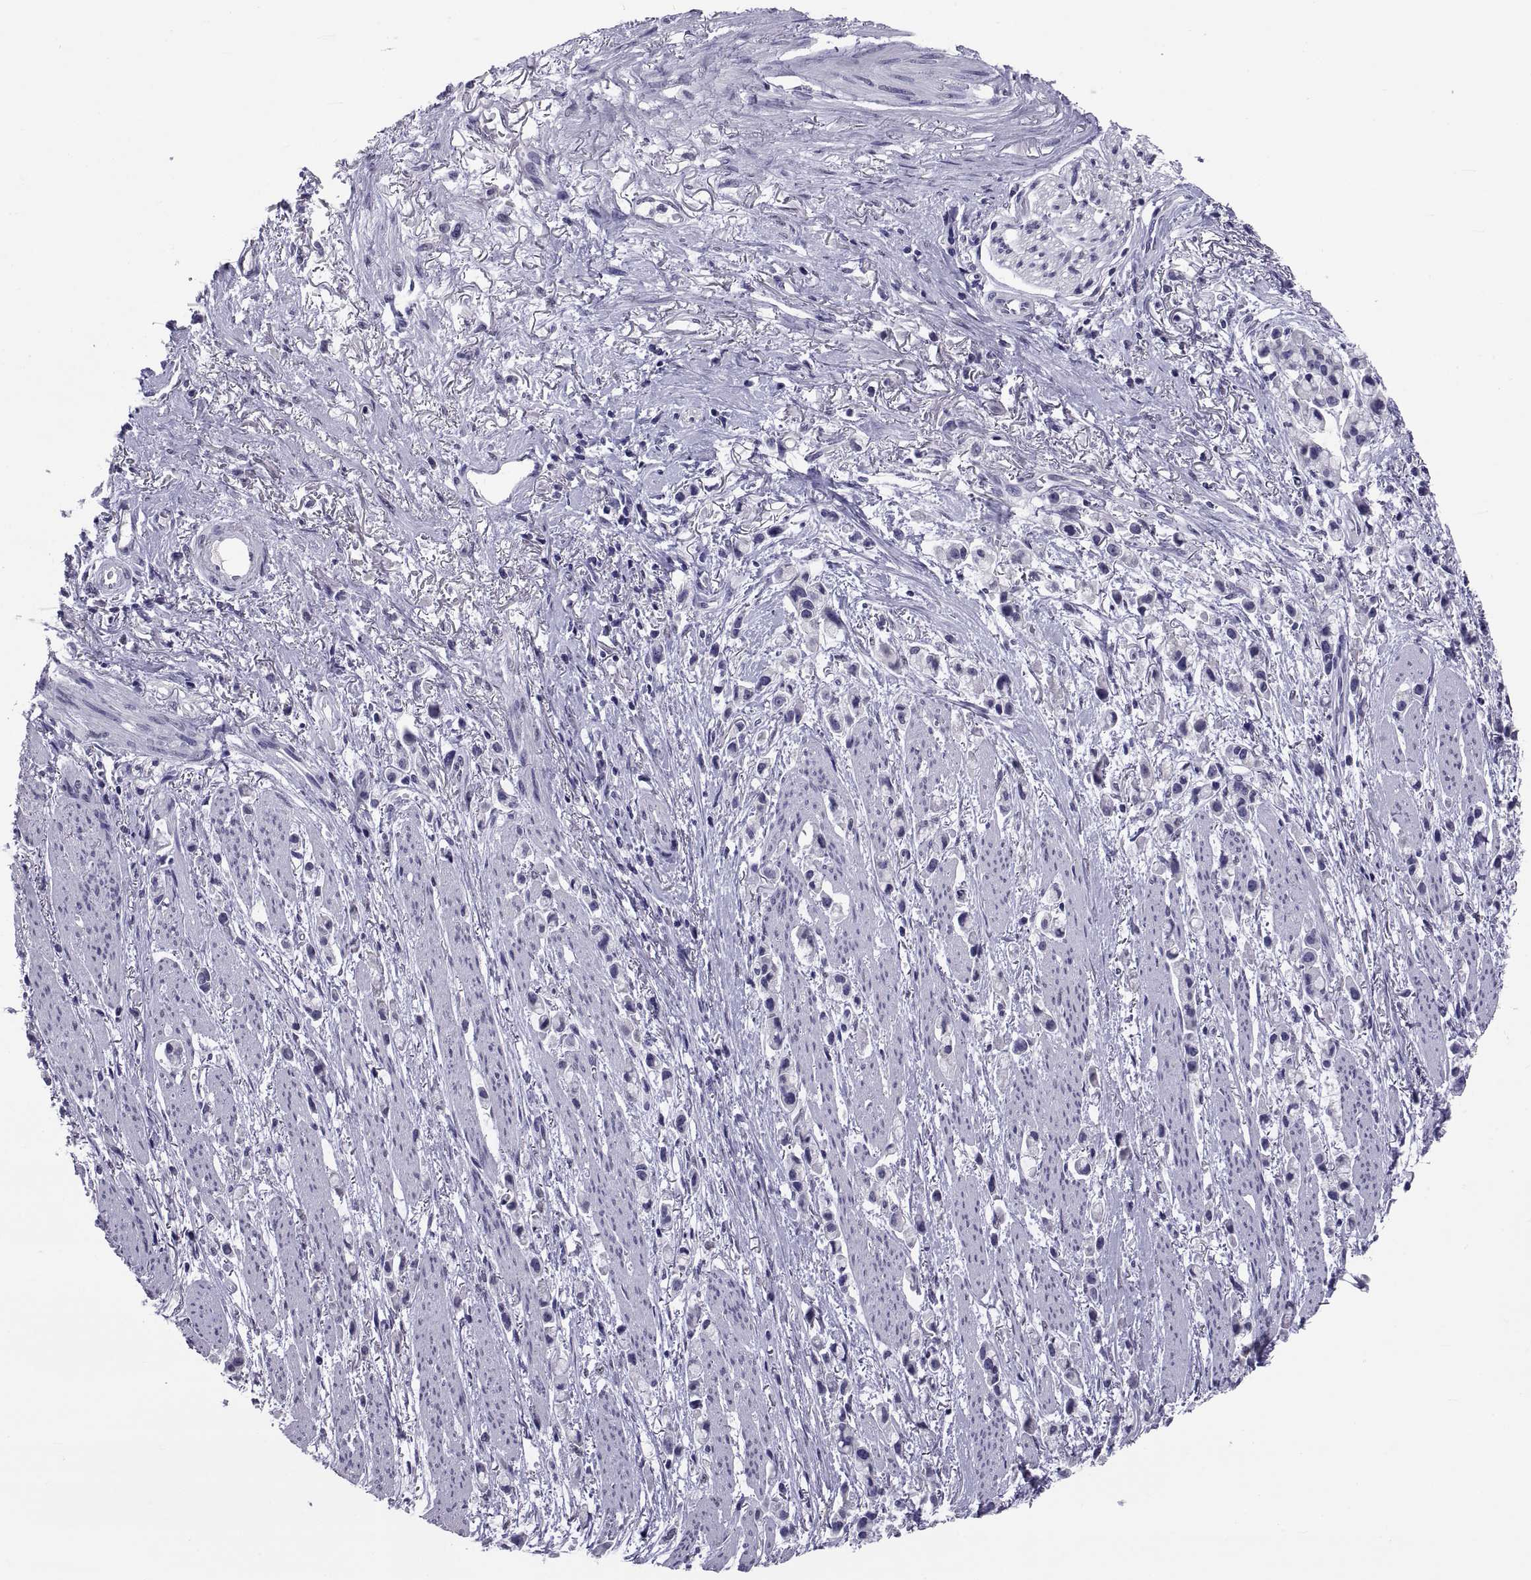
{"staining": {"intensity": "negative", "quantity": "none", "location": "none"}, "tissue": "stomach cancer", "cell_type": "Tumor cells", "image_type": "cancer", "snomed": [{"axis": "morphology", "description": "Adenocarcinoma, NOS"}, {"axis": "topography", "description": "Stomach"}], "caption": "The immunohistochemistry (IHC) histopathology image has no significant staining in tumor cells of stomach cancer tissue. Brightfield microscopy of immunohistochemistry (IHC) stained with DAB (3,3'-diaminobenzidine) (brown) and hematoxylin (blue), captured at high magnification.", "gene": "TGFBR3L", "patient": {"sex": "female", "age": 81}}